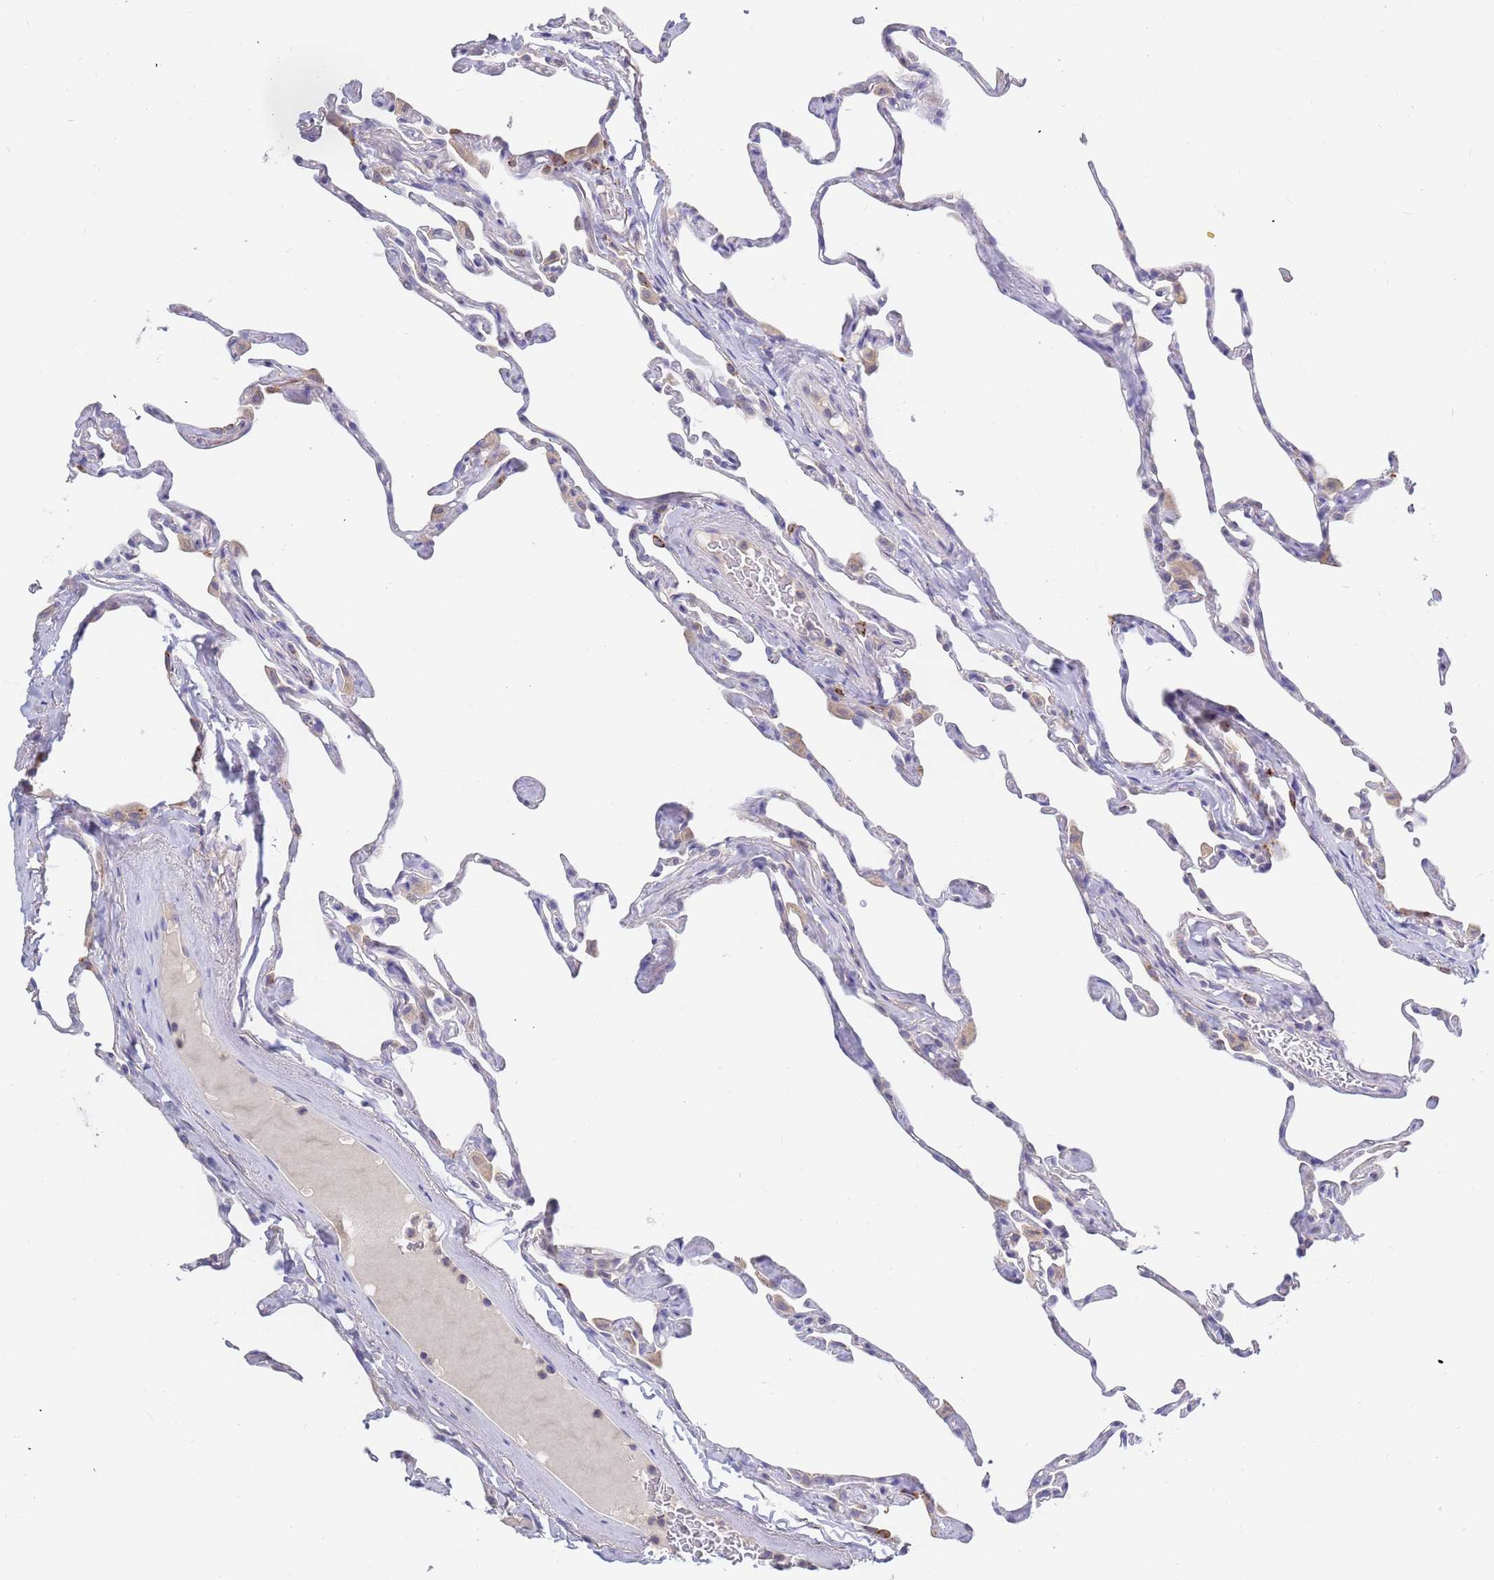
{"staining": {"intensity": "weak", "quantity": "<25%", "location": "cytoplasmic/membranous"}, "tissue": "lung", "cell_type": "Alveolar cells", "image_type": "normal", "snomed": [{"axis": "morphology", "description": "Normal tissue, NOS"}, {"axis": "topography", "description": "Lung"}], "caption": "This is a photomicrograph of IHC staining of unremarkable lung, which shows no positivity in alveolar cells.", "gene": "BORCS5", "patient": {"sex": "male", "age": 65}}